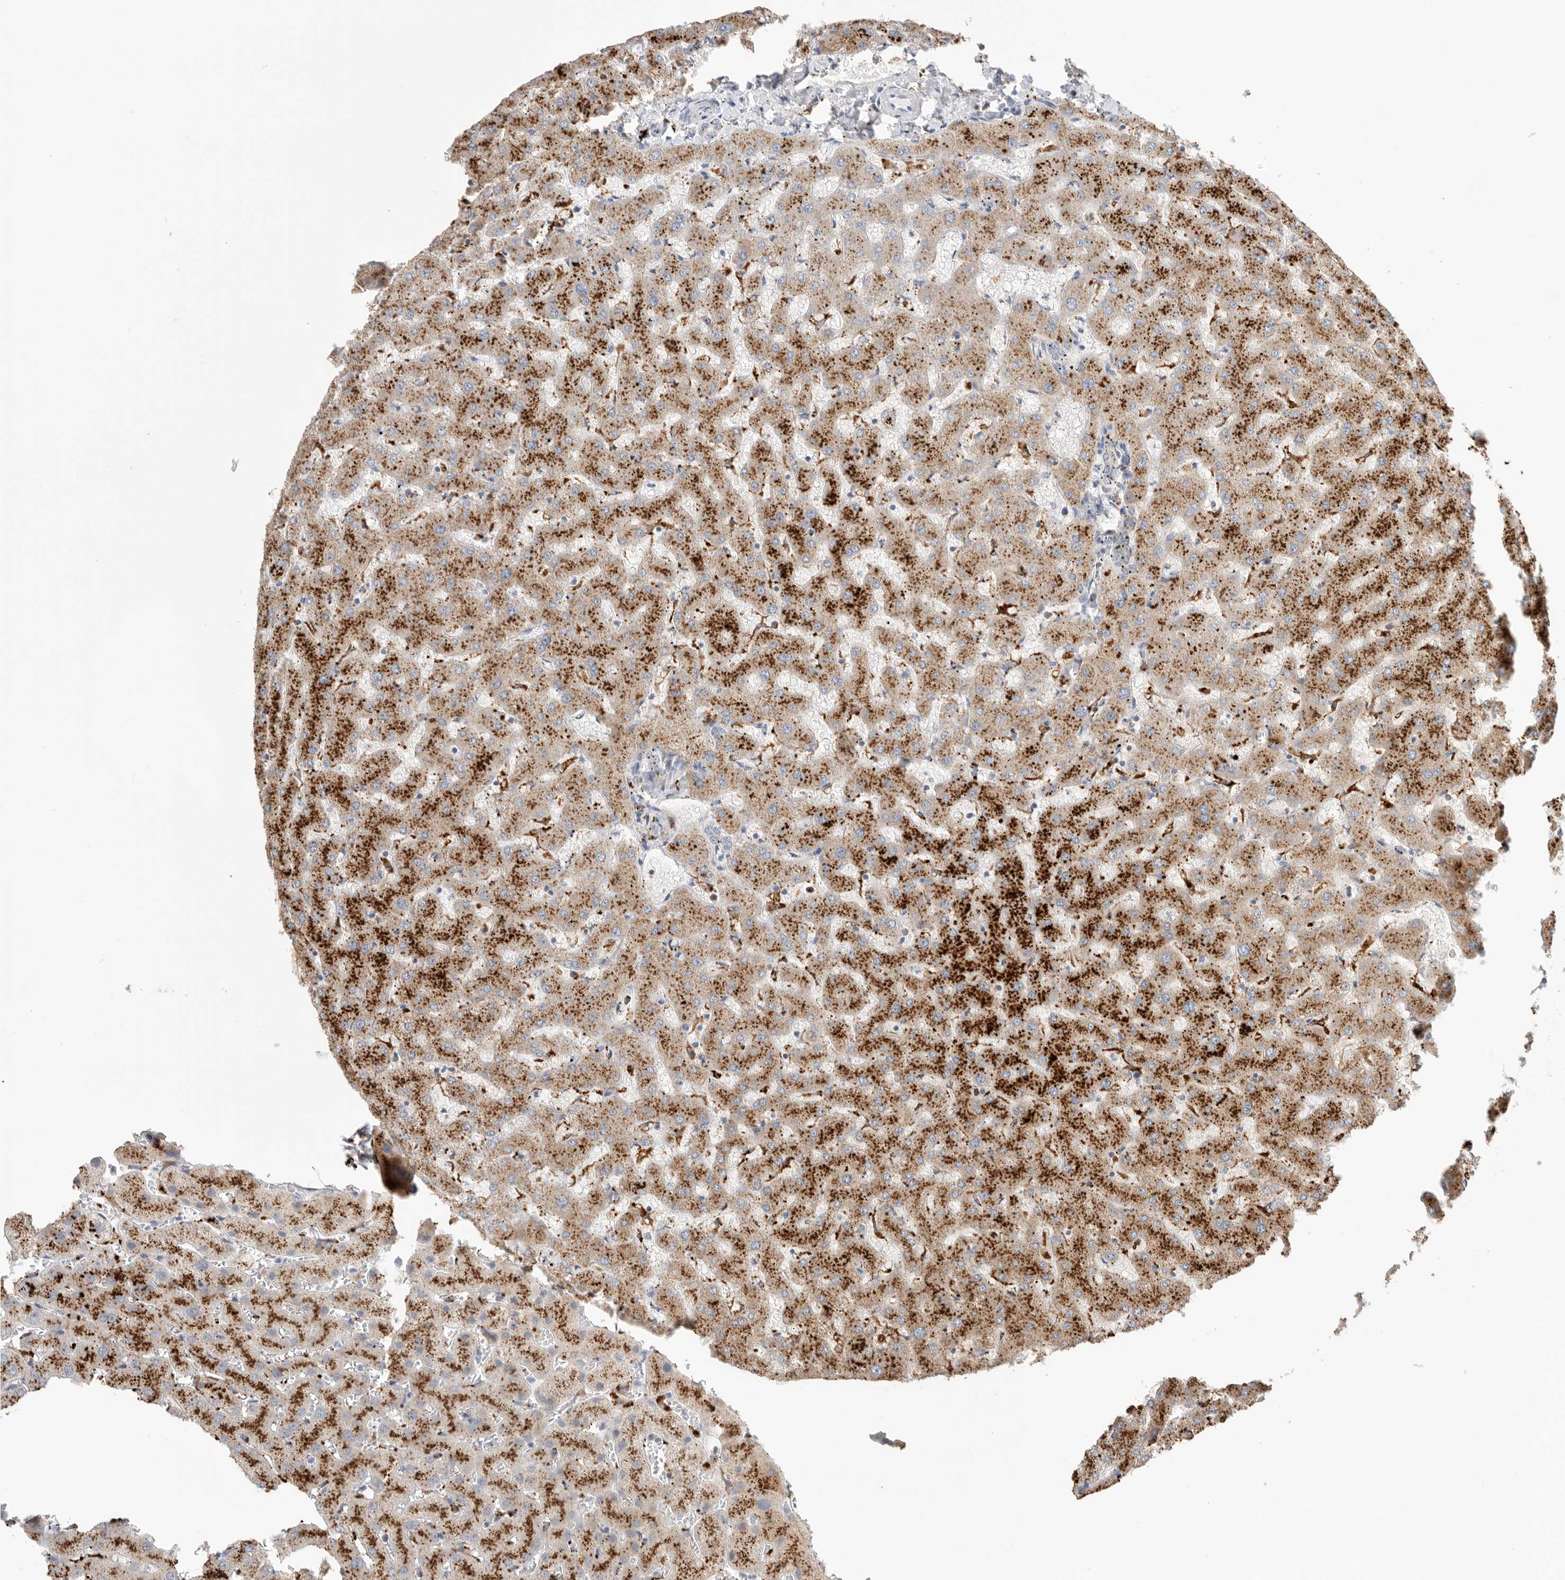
{"staining": {"intensity": "negative", "quantity": "none", "location": "none"}, "tissue": "liver", "cell_type": "Cholangiocytes", "image_type": "normal", "snomed": [{"axis": "morphology", "description": "Normal tissue, NOS"}, {"axis": "topography", "description": "Liver"}], "caption": "This is a micrograph of IHC staining of benign liver, which shows no staining in cholangiocytes.", "gene": "GGH", "patient": {"sex": "female", "age": 63}}